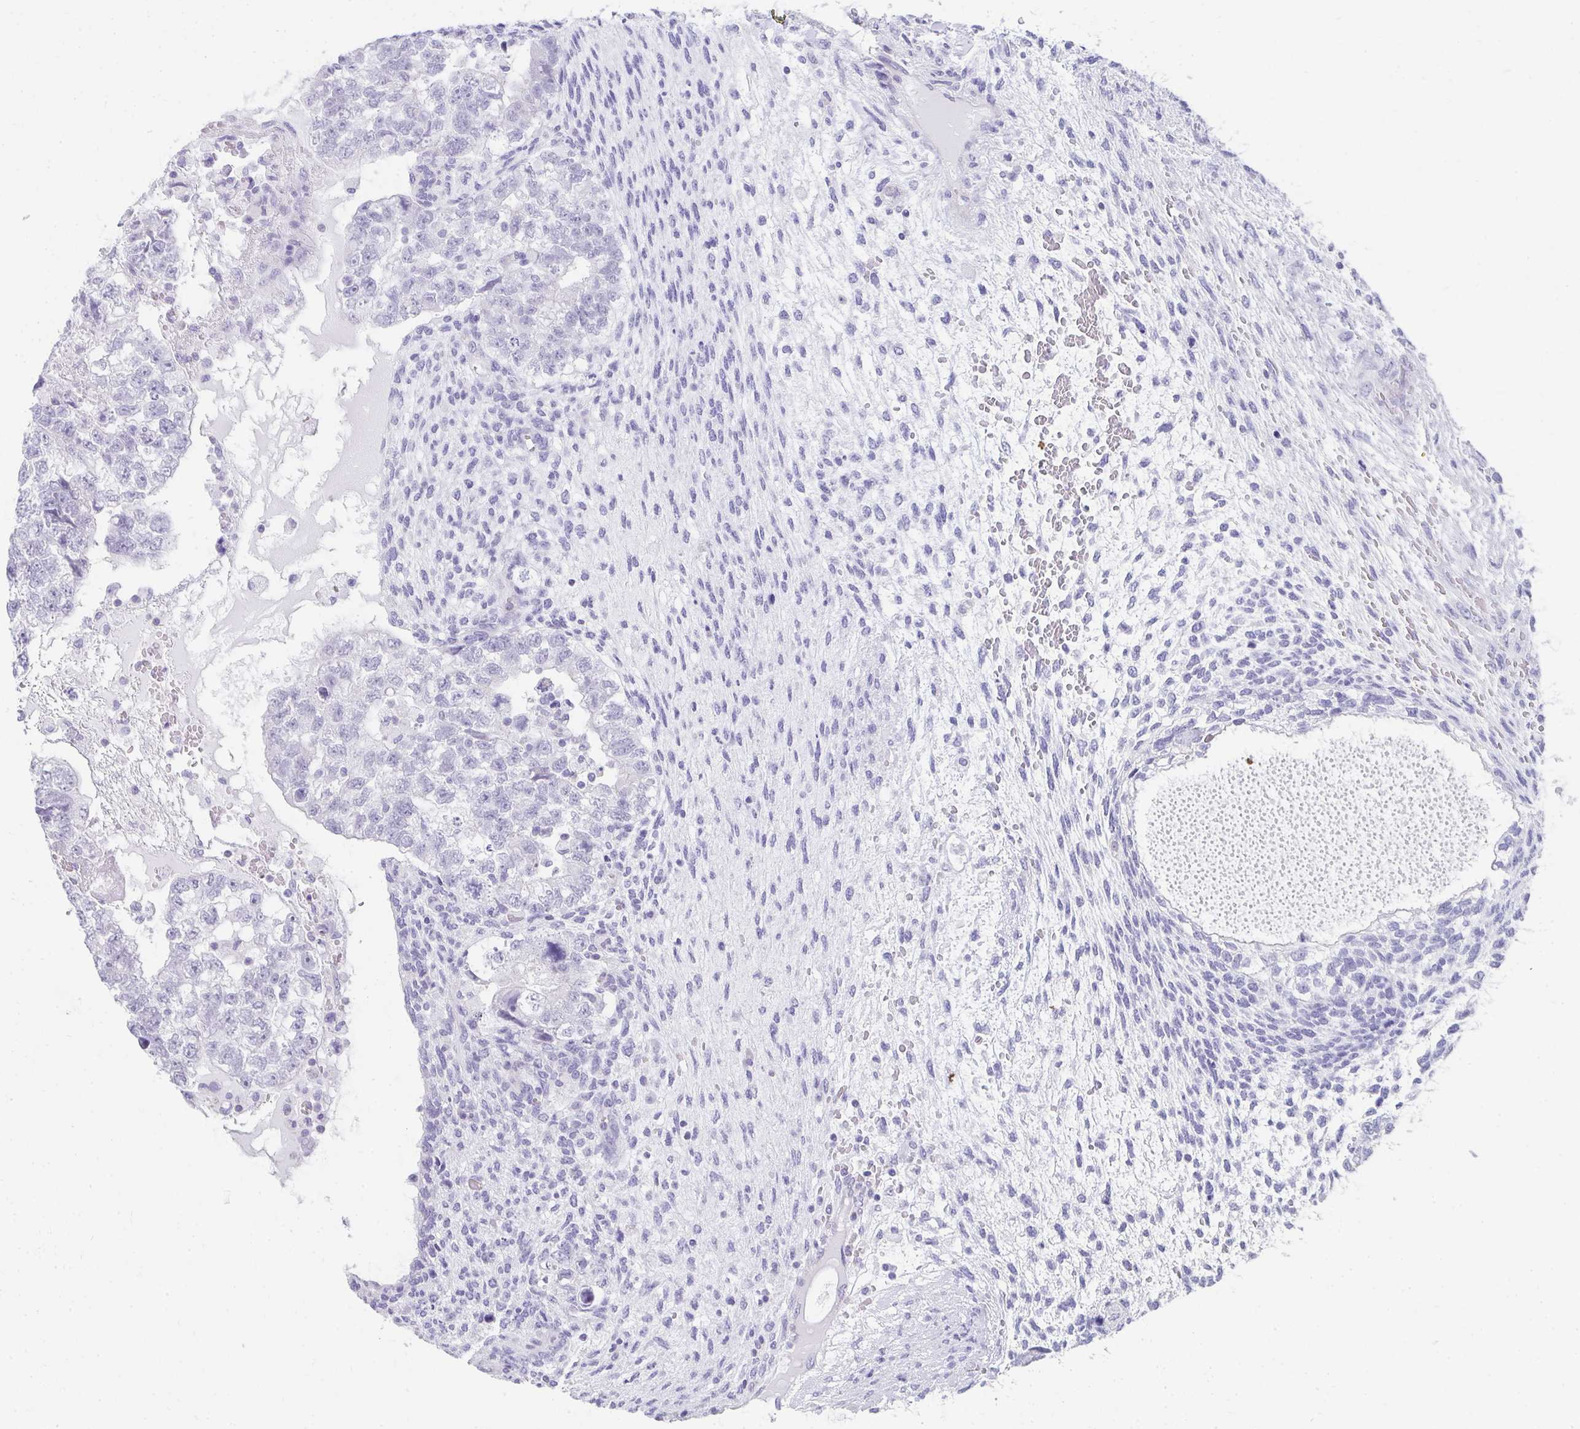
{"staining": {"intensity": "negative", "quantity": "none", "location": "none"}, "tissue": "testis cancer", "cell_type": "Tumor cells", "image_type": "cancer", "snomed": [{"axis": "morphology", "description": "Normal tissue, NOS"}, {"axis": "morphology", "description": "Carcinoma, Embryonal, NOS"}, {"axis": "topography", "description": "Testis"}], "caption": "An immunohistochemistry micrograph of testis embryonal carcinoma is shown. There is no staining in tumor cells of testis embryonal carcinoma.", "gene": "RLF", "patient": {"sex": "male", "age": 36}}